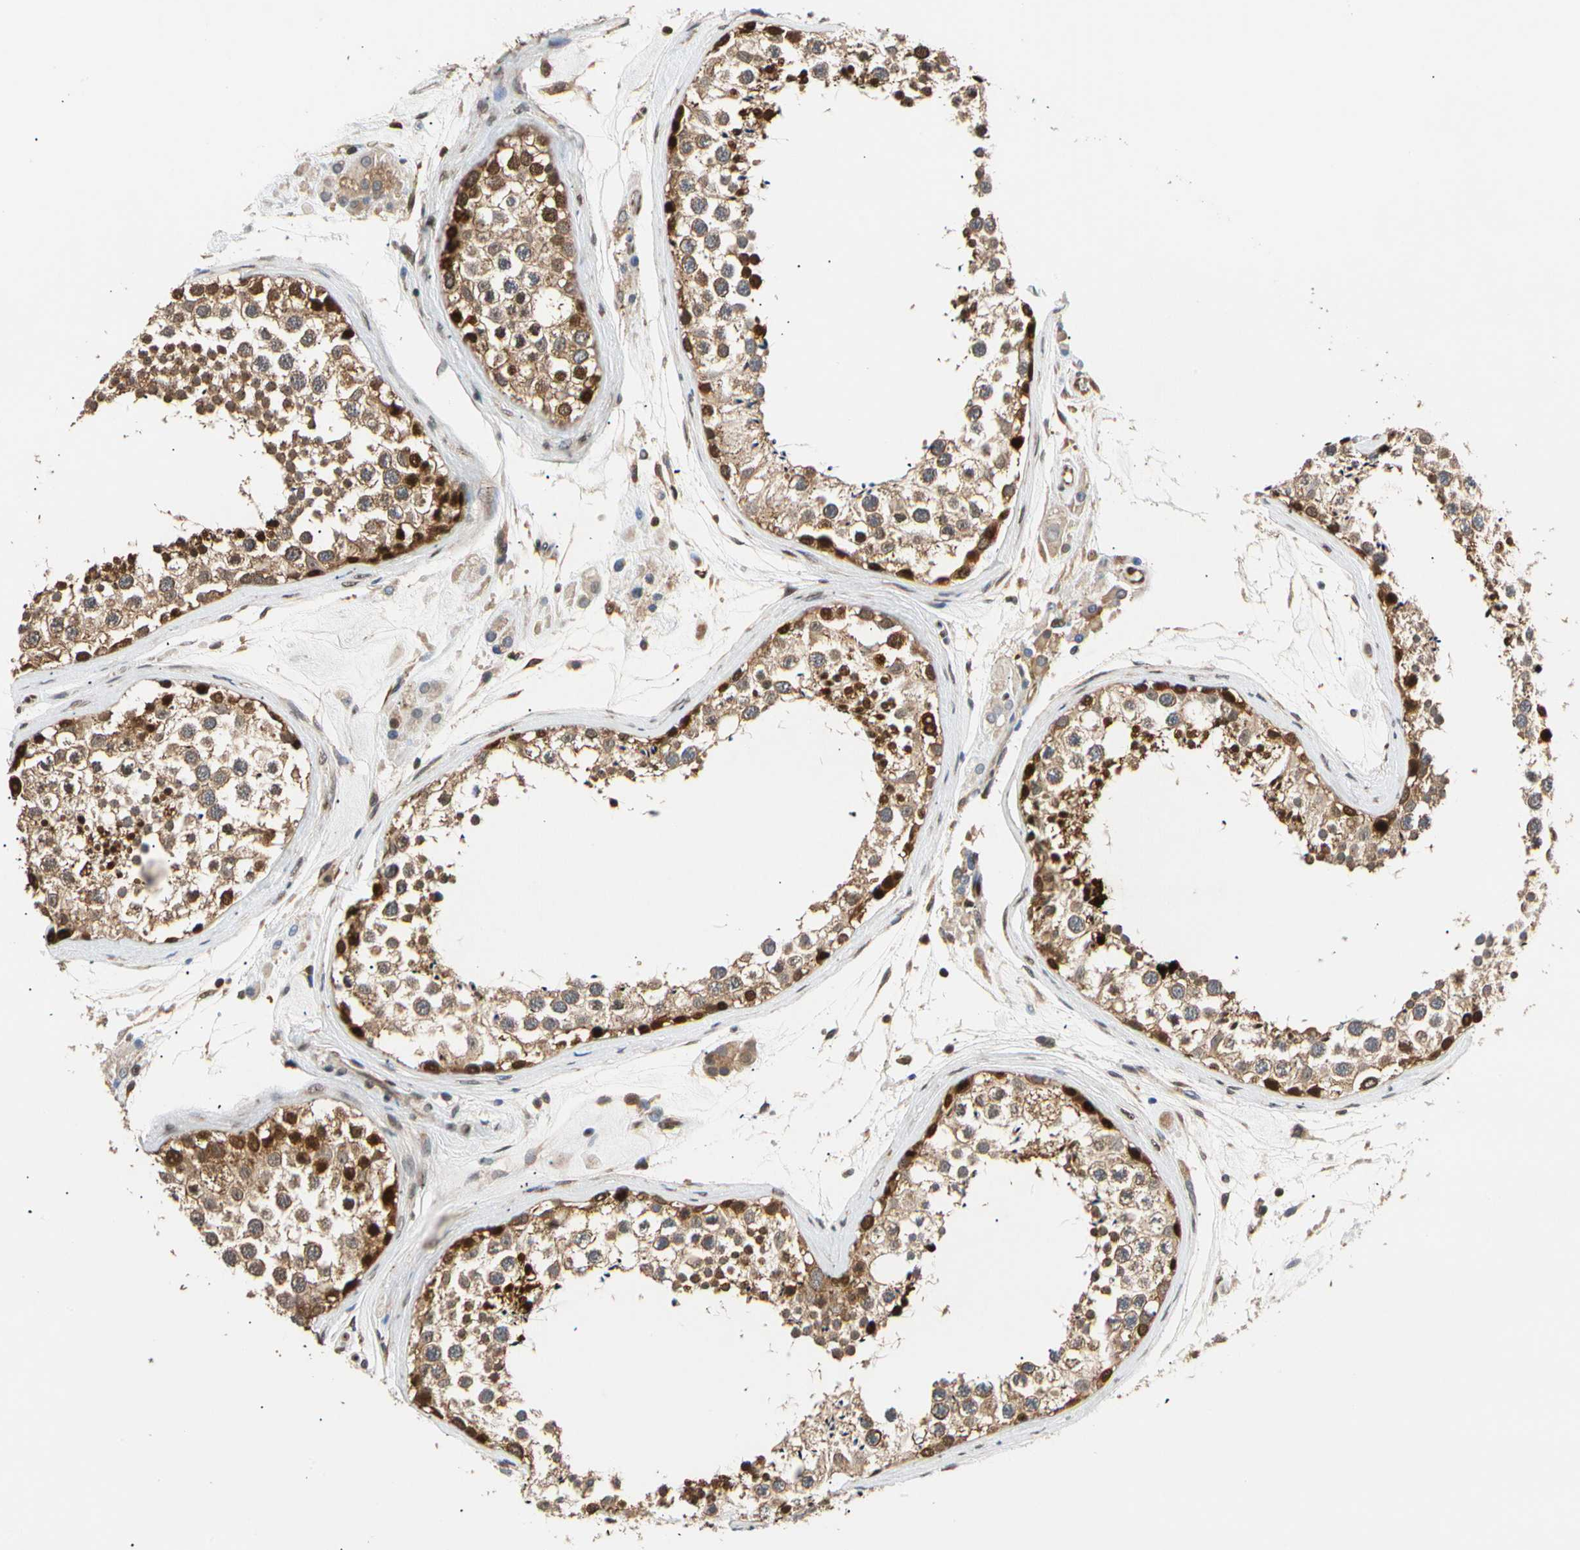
{"staining": {"intensity": "moderate", "quantity": ">75%", "location": "cytoplasmic/membranous,nuclear"}, "tissue": "testis", "cell_type": "Cells in seminiferous ducts", "image_type": "normal", "snomed": [{"axis": "morphology", "description": "Normal tissue, NOS"}, {"axis": "topography", "description": "Testis"}], "caption": "High-magnification brightfield microscopy of normal testis stained with DAB (3,3'-diaminobenzidine) (brown) and counterstained with hematoxylin (blue). cells in seminiferous ducts exhibit moderate cytoplasmic/membranous,nuclear staining is identified in about>75% of cells.", "gene": "EIF1AX", "patient": {"sex": "male", "age": 46}}